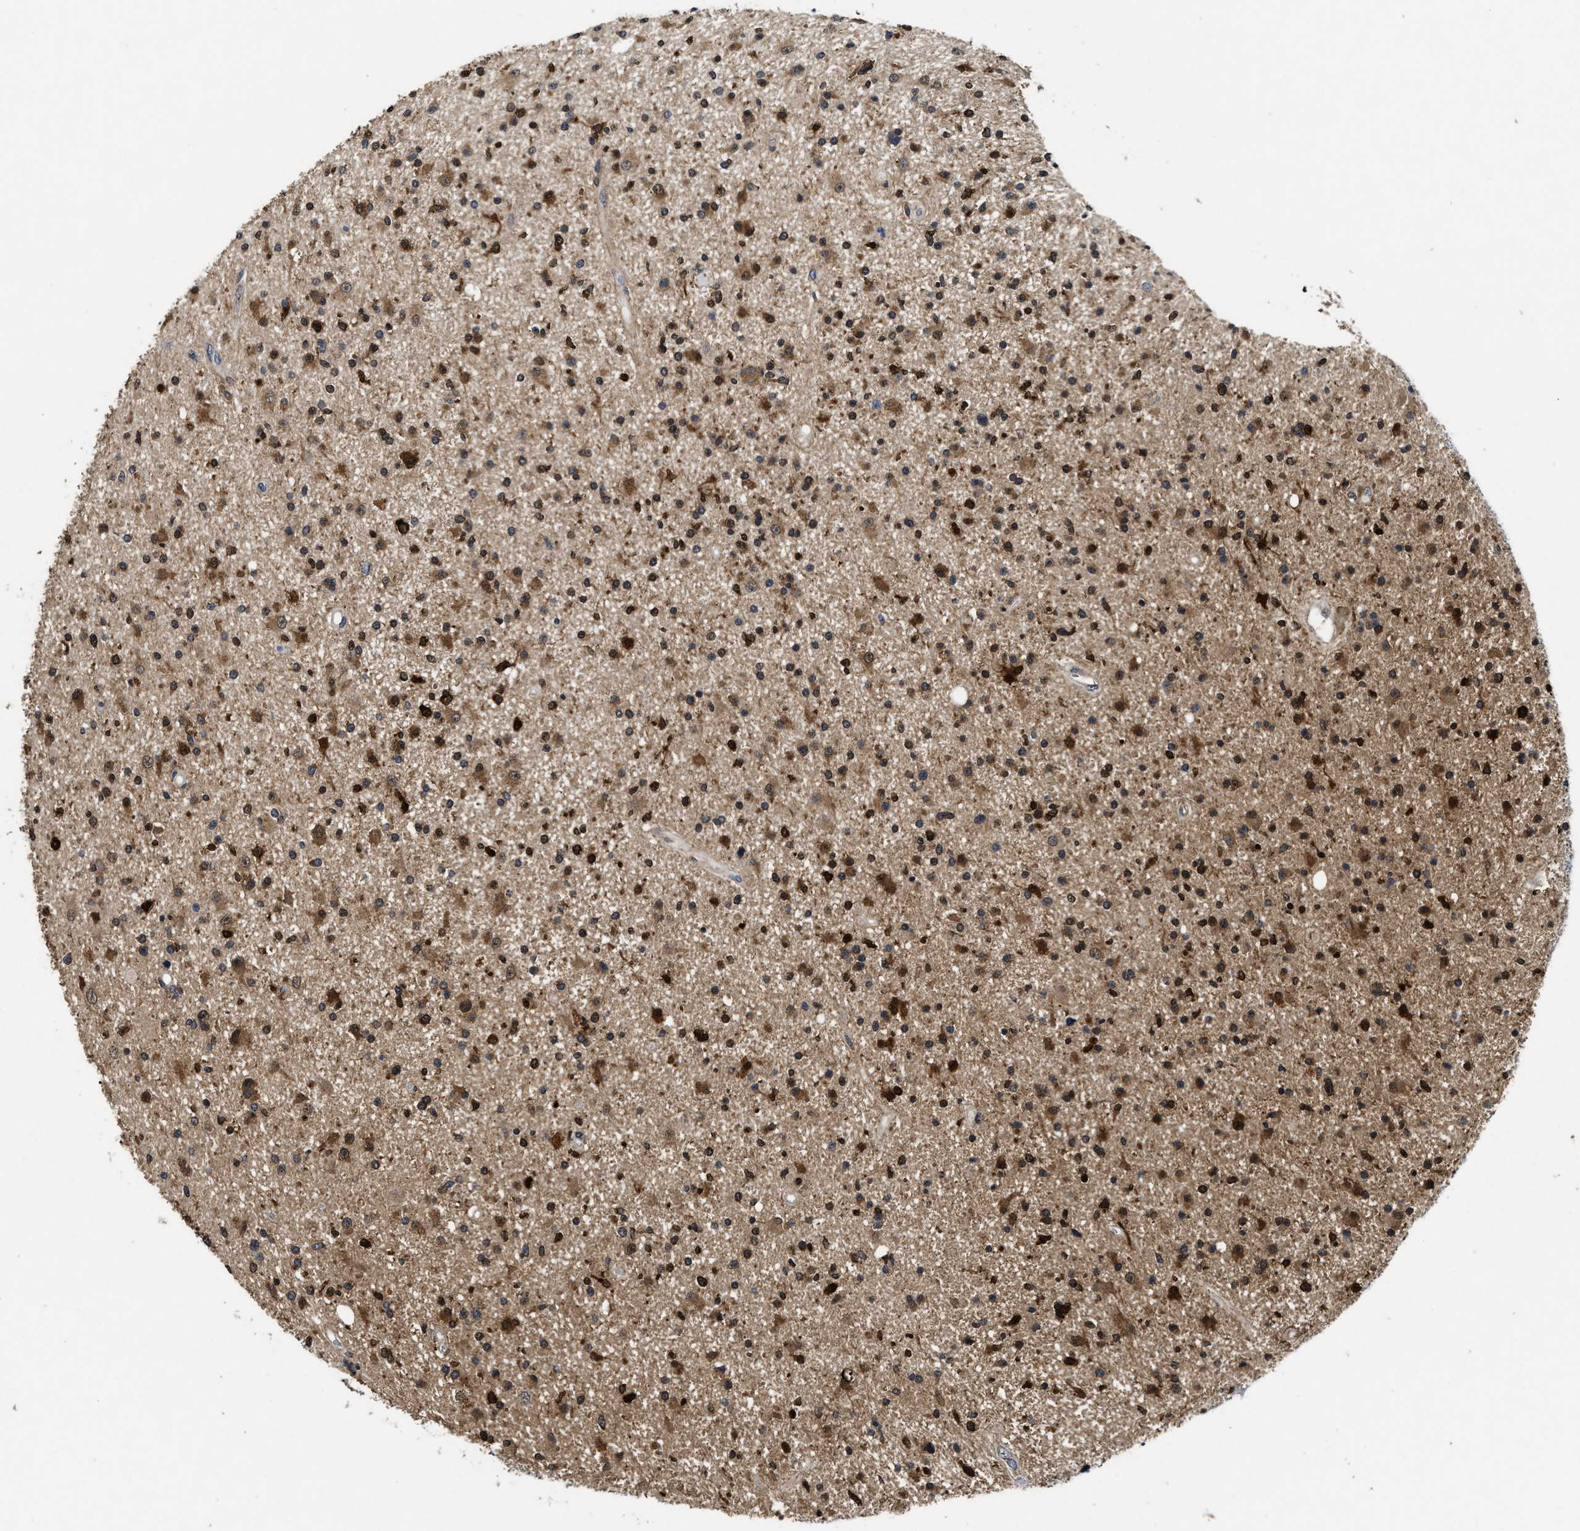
{"staining": {"intensity": "moderate", "quantity": ">75%", "location": "cytoplasmic/membranous,nuclear"}, "tissue": "glioma", "cell_type": "Tumor cells", "image_type": "cancer", "snomed": [{"axis": "morphology", "description": "Glioma, malignant, High grade"}, {"axis": "topography", "description": "Brain"}], "caption": "The photomicrograph exhibits immunohistochemical staining of glioma. There is moderate cytoplasmic/membranous and nuclear positivity is present in approximately >75% of tumor cells. (Stains: DAB (3,3'-diaminobenzidine) in brown, nuclei in blue, Microscopy: brightfield microscopy at high magnification).", "gene": "ACAT2", "patient": {"sex": "male", "age": 33}}